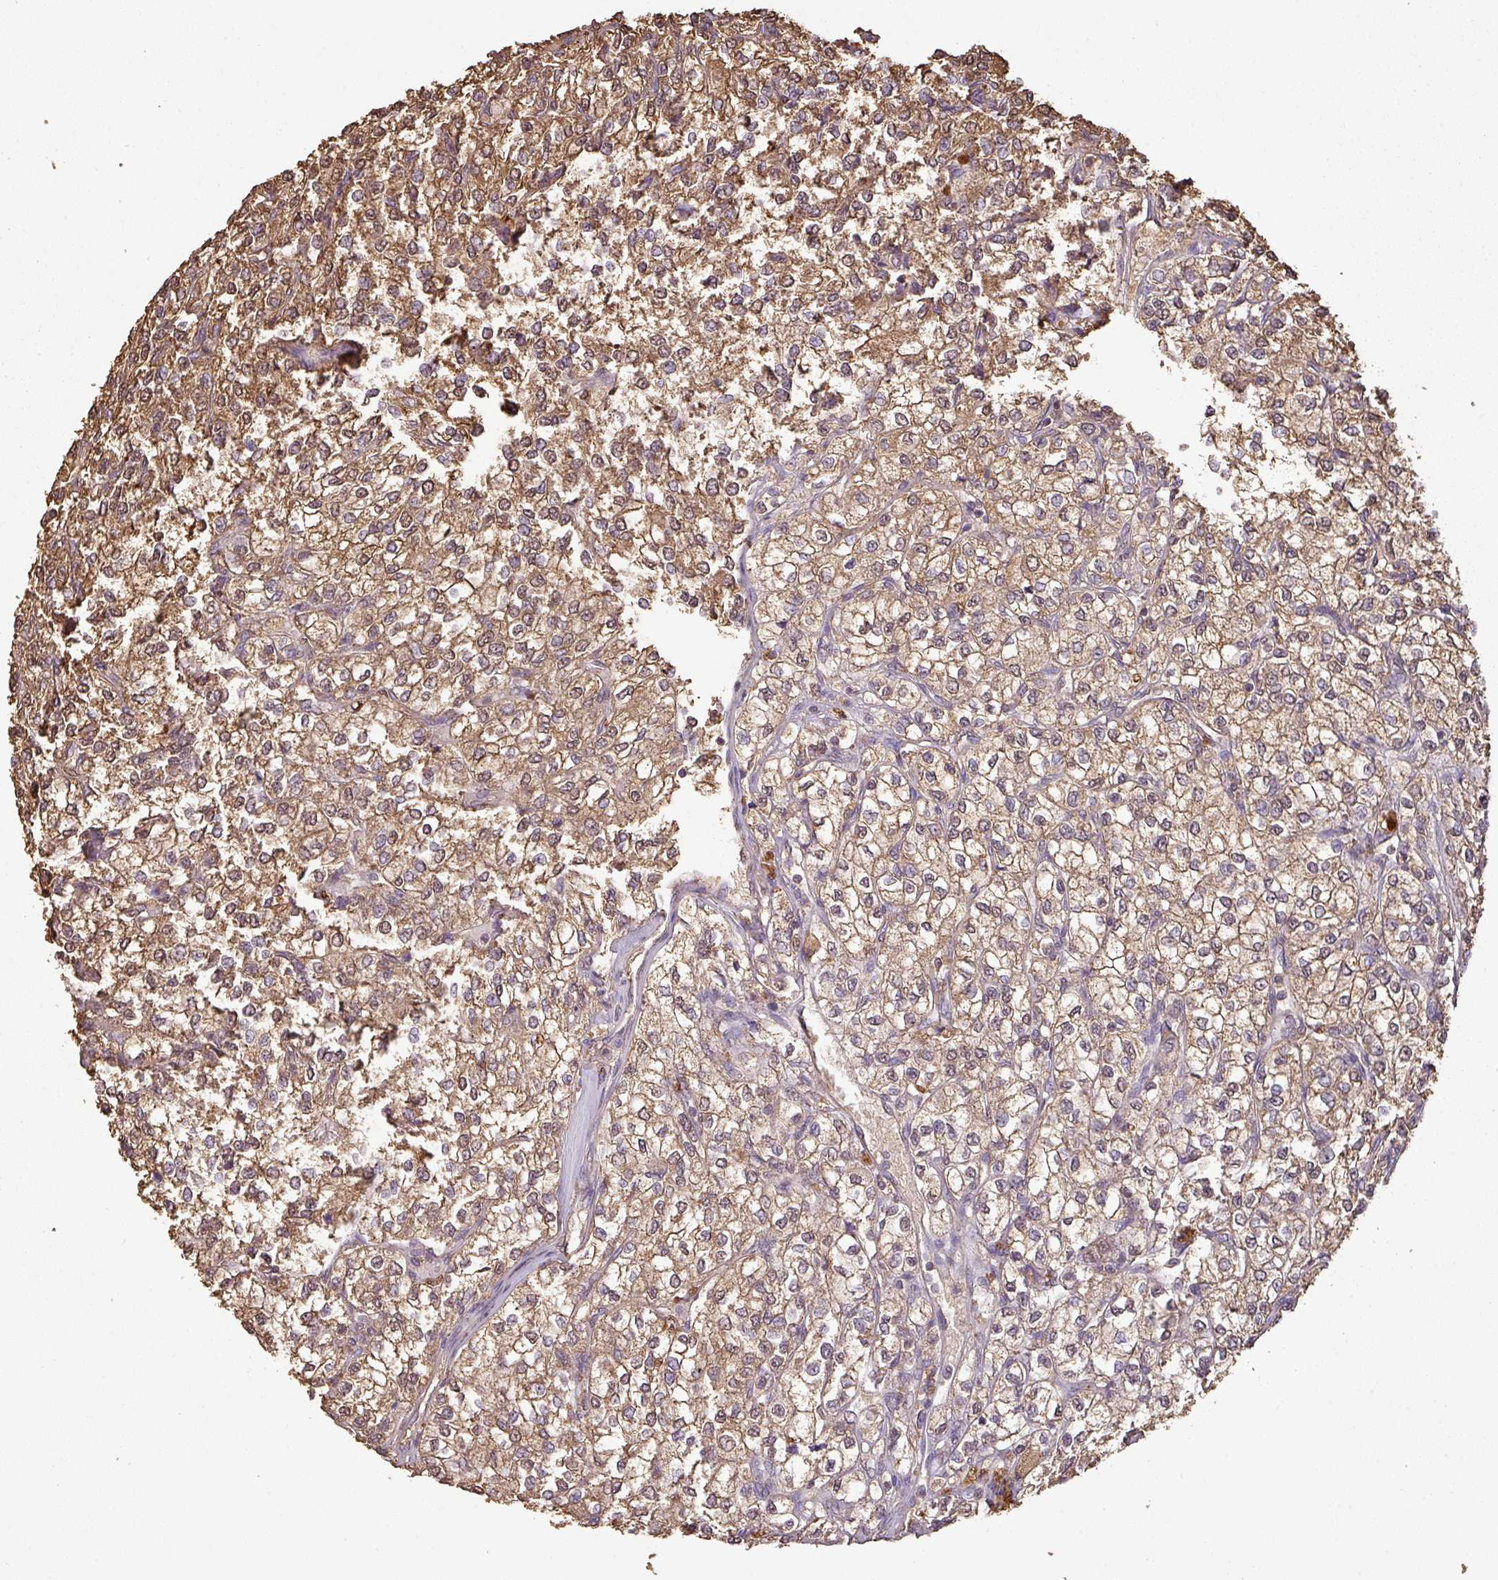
{"staining": {"intensity": "moderate", "quantity": ">75%", "location": "cytoplasmic/membranous"}, "tissue": "renal cancer", "cell_type": "Tumor cells", "image_type": "cancer", "snomed": [{"axis": "morphology", "description": "Adenocarcinoma, NOS"}, {"axis": "topography", "description": "Kidney"}], "caption": "Tumor cells reveal moderate cytoplasmic/membranous expression in approximately >75% of cells in adenocarcinoma (renal). The protein of interest is stained brown, and the nuclei are stained in blue (DAB (3,3'-diaminobenzidine) IHC with brightfield microscopy, high magnification).", "gene": "ATAT1", "patient": {"sex": "male", "age": 80}}